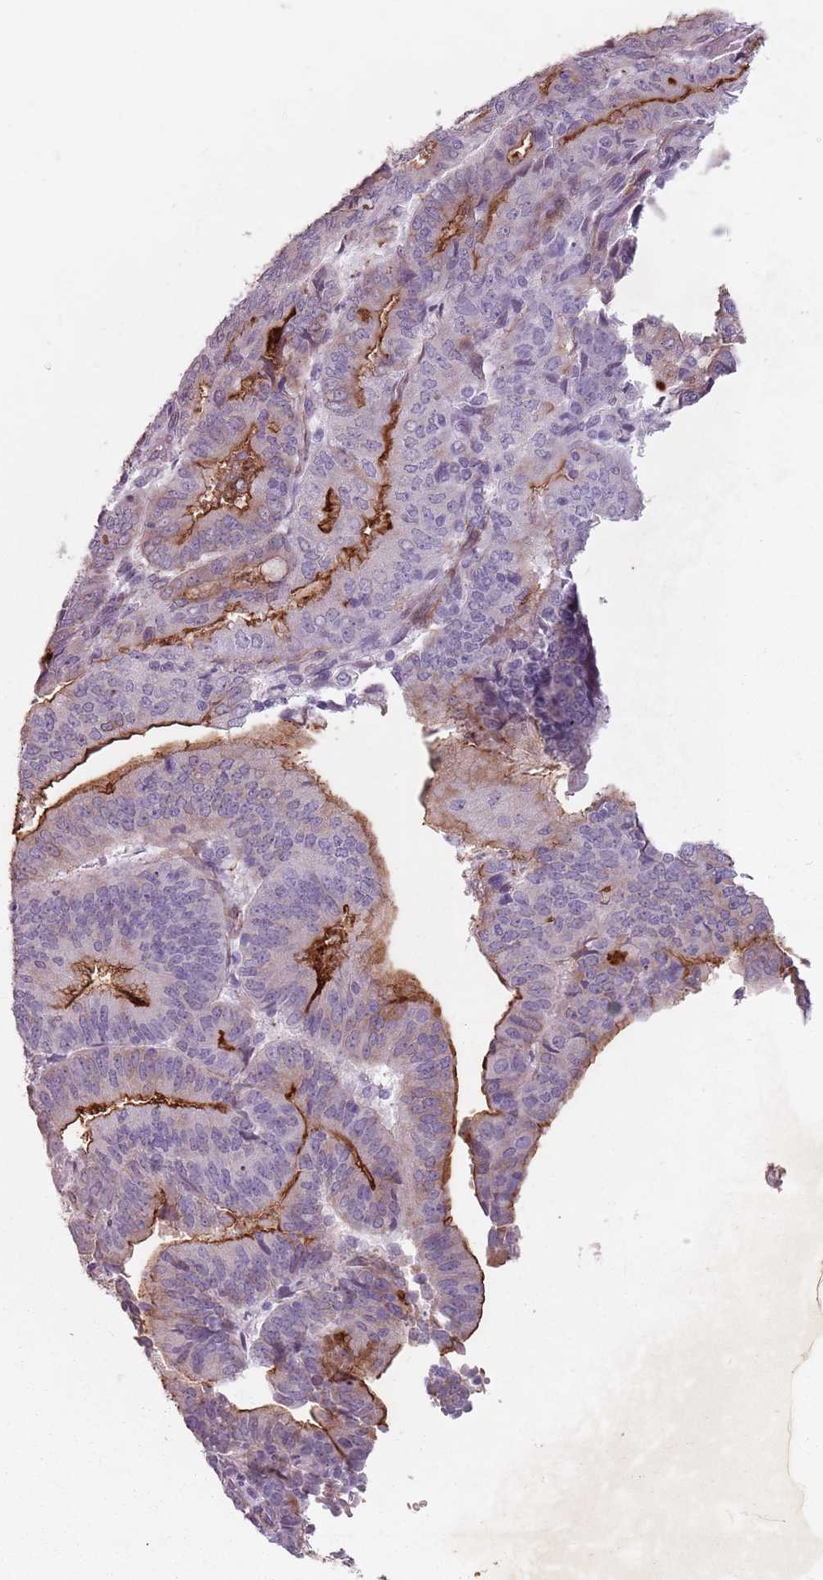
{"staining": {"intensity": "moderate", "quantity": "<25%", "location": "cytoplasmic/membranous"}, "tissue": "endometrial cancer", "cell_type": "Tumor cells", "image_type": "cancer", "snomed": [{"axis": "morphology", "description": "Adenocarcinoma, NOS"}, {"axis": "topography", "description": "Endometrium"}], "caption": "Human adenocarcinoma (endometrial) stained with a brown dye reveals moderate cytoplasmic/membranous positive expression in about <25% of tumor cells.", "gene": "TMC4", "patient": {"sex": "female", "age": 70}}